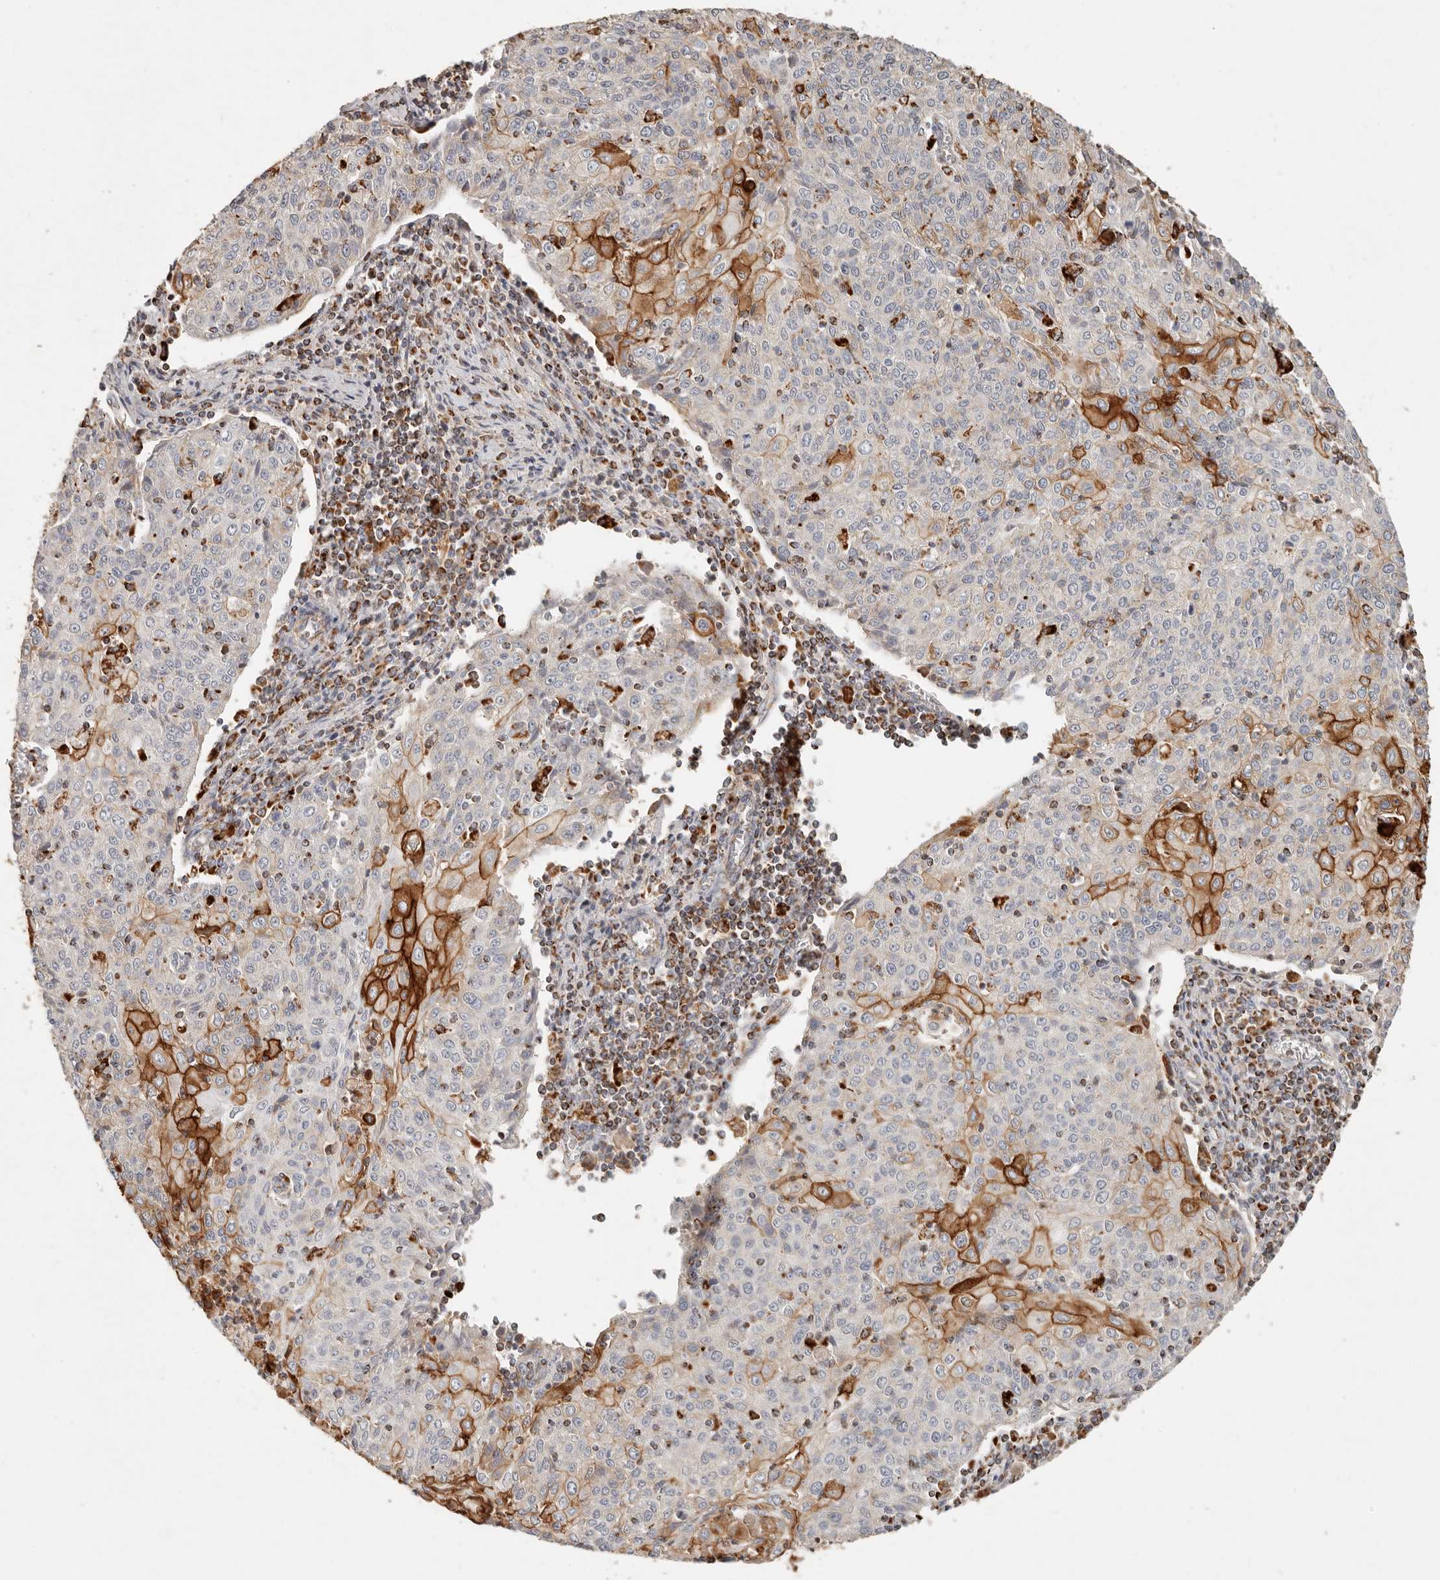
{"staining": {"intensity": "strong", "quantity": "<25%", "location": "cytoplasmic/membranous"}, "tissue": "cervical cancer", "cell_type": "Tumor cells", "image_type": "cancer", "snomed": [{"axis": "morphology", "description": "Squamous cell carcinoma, NOS"}, {"axis": "topography", "description": "Cervix"}], "caption": "This is a histology image of immunohistochemistry staining of cervical cancer, which shows strong positivity in the cytoplasmic/membranous of tumor cells.", "gene": "ARHGEF10L", "patient": {"sex": "female", "age": 48}}